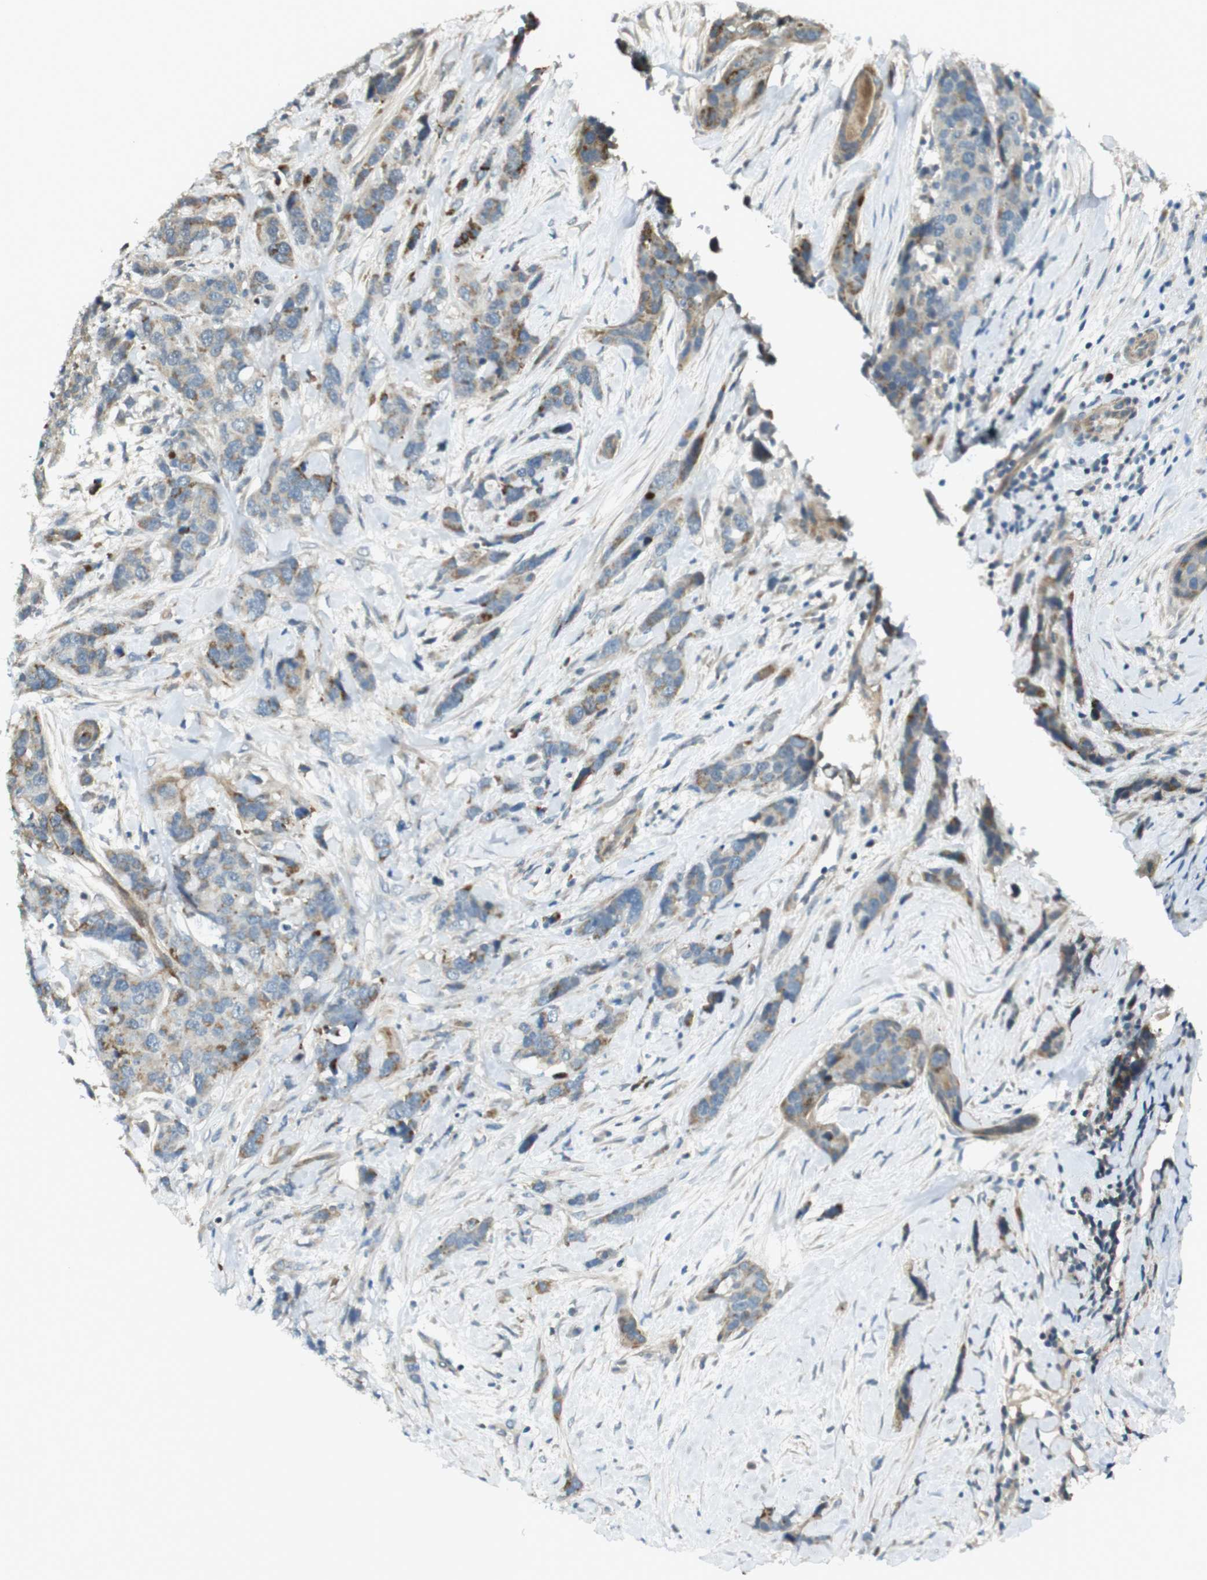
{"staining": {"intensity": "moderate", "quantity": "25%-75%", "location": "cytoplasmic/membranous"}, "tissue": "breast cancer", "cell_type": "Tumor cells", "image_type": "cancer", "snomed": [{"axis": "morphology", "description": "Lobular carcinoma"}, {"axis": "topography", "description": "Breast"}], "caption": "Immunohistochemical staining of human breast cancer (lobular carcinoma) demonstrates moderate cytoplasmic/membranous protein positivity in about 25%-75% of tumor cells. The staining was performed using DAB (3,3'-diaminobenzidine), with brown indicating positive protein expression. Nuclei are stained blue with hematoxylin.", "gene": "IFFO2", "patient": {"sex": "female", "age": 59}}